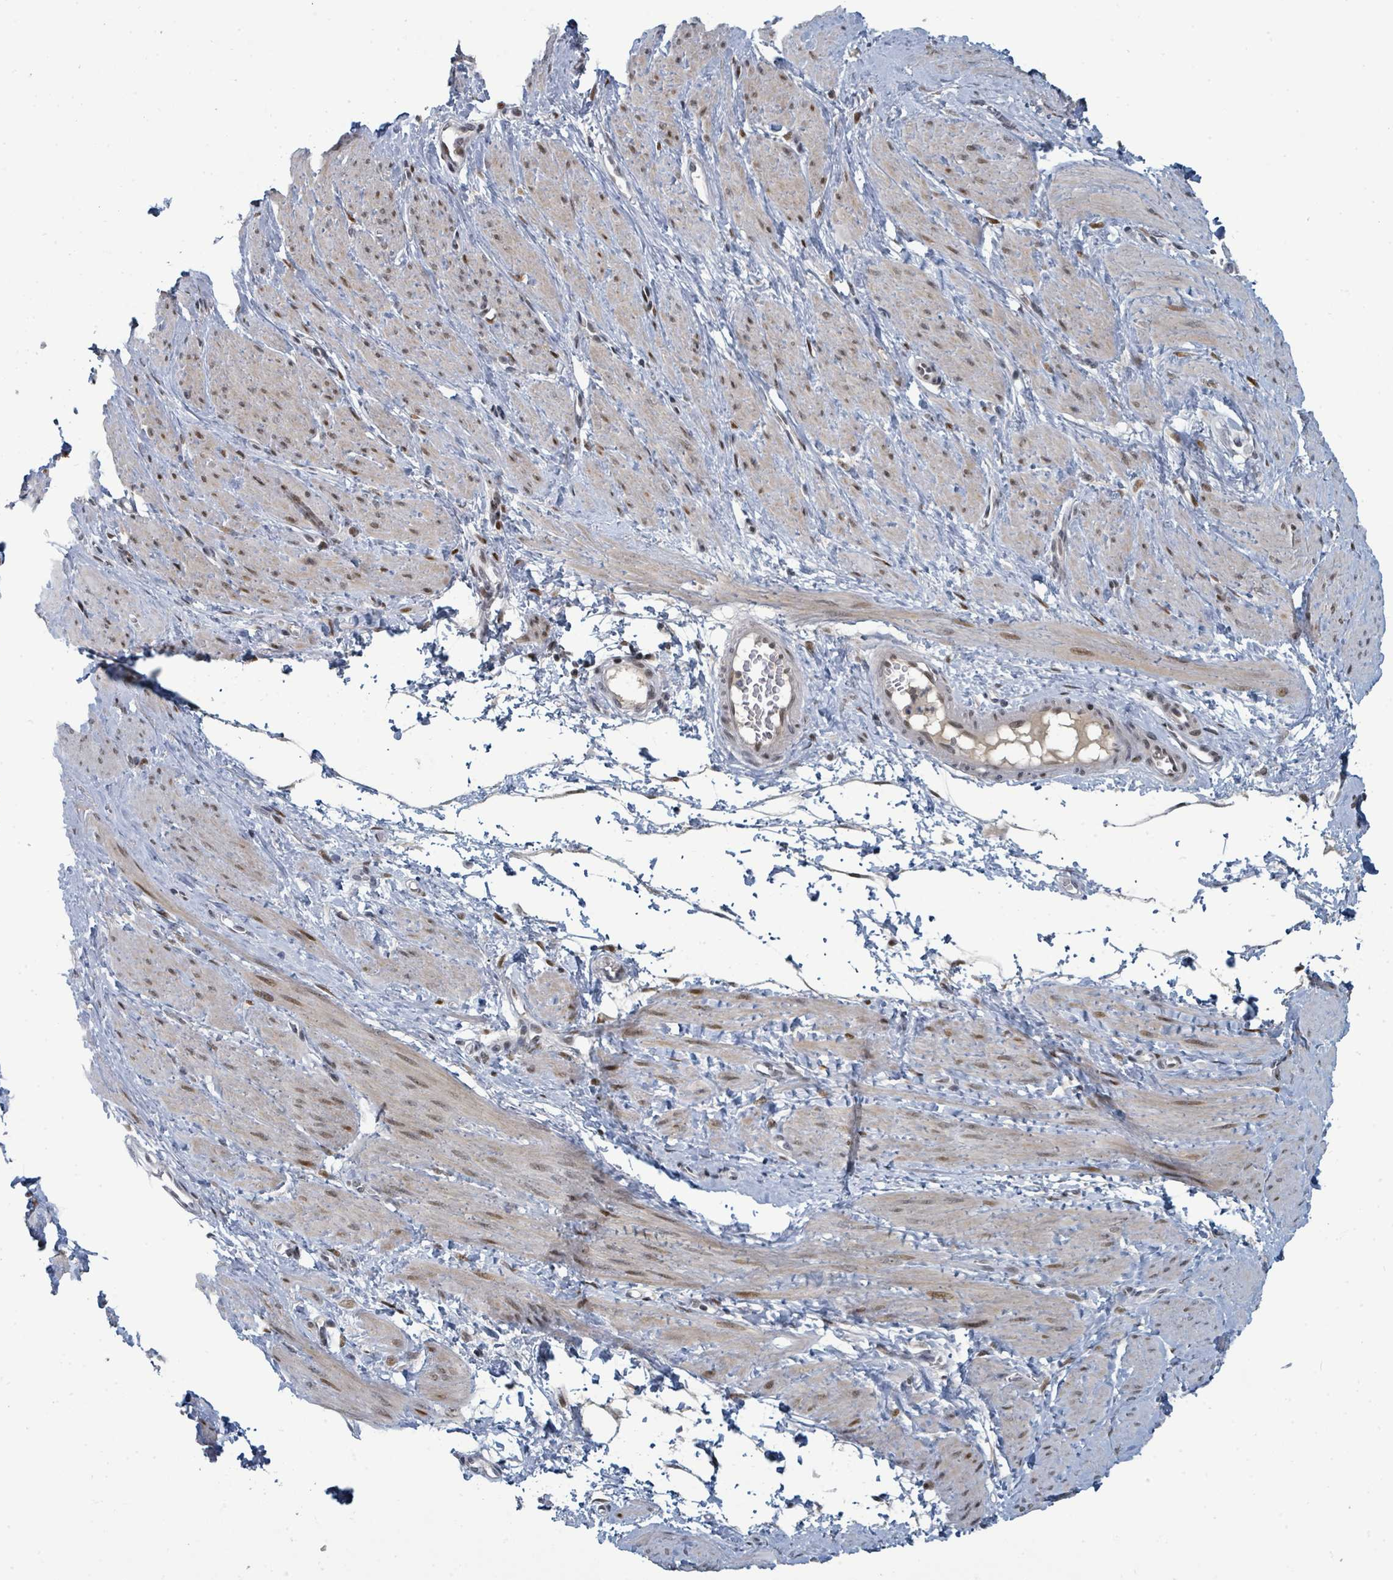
{"staining": {"intensity": "moderate", "quantity": "25%-75%", "location": "nuclear"}, "tissue": "smooth muscle", "cell_type": "Smooth muscle cells", "image_type": "normal", "snomed": [{"axis": "morphology", "description": "Normal tissue, NOS"}, {"axis": "topography", "description": "Smooth muscle"}, {"axis": "topography", "description": "Uterus"}], "caption": "Immunohistochemistry (DAB (3,3'-diaminobenzidine)) staining of unremarkable human smooth muscle exhibits moderate nuclear protein staining in approximately 25%-75% of smooth muscle cells. (DAB (3,3'-diaminobenzidine) IHC with brightfield microscopy, high magnification).", "gene": "UCK1", "patient": {"sex": "female", "age": 39}}